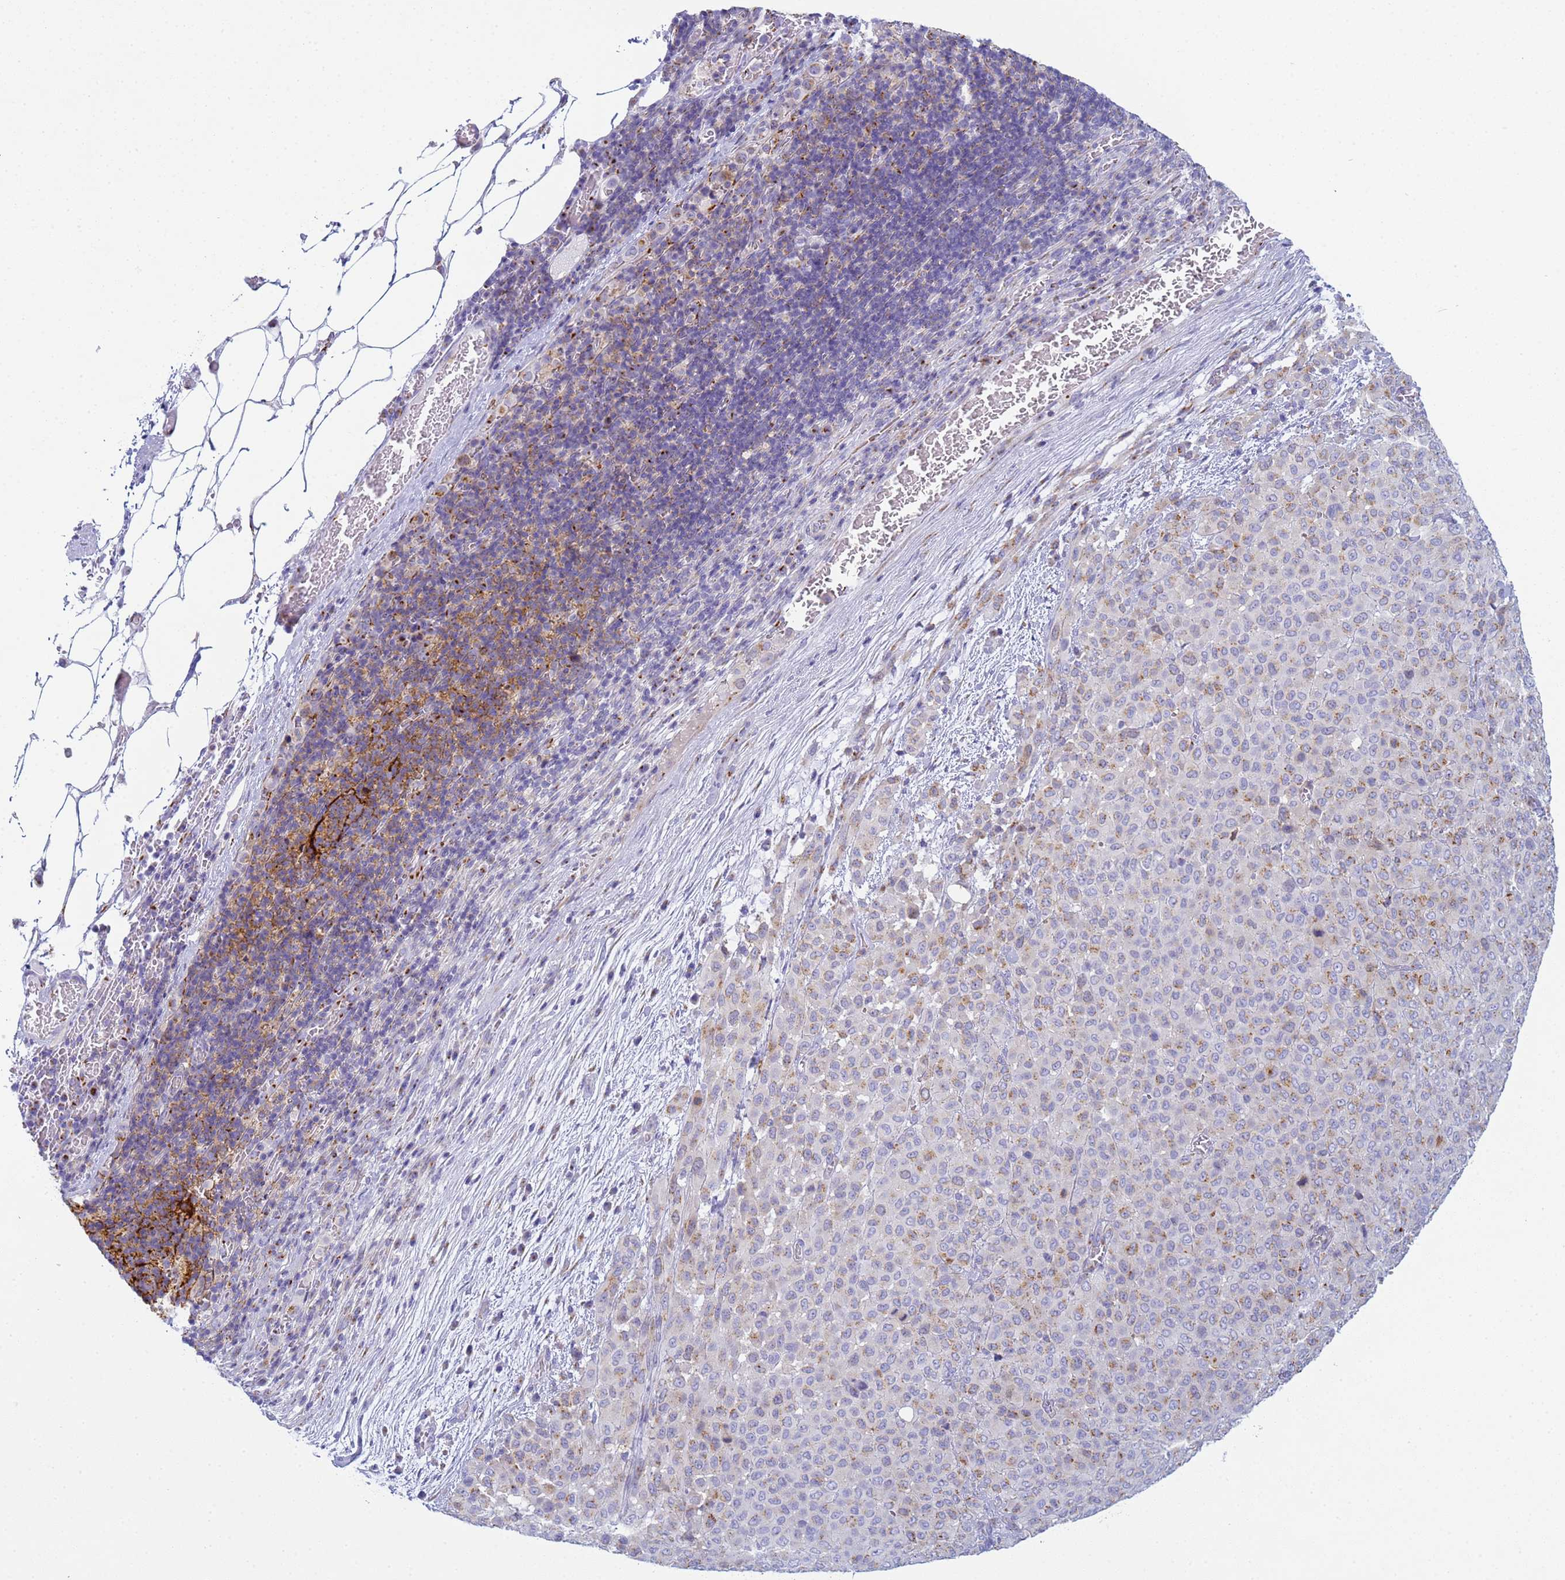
{"staining": {"intensity": "moderate", "quantity": "<25%", "location": "cytoplasmic/membranous"}, "tissue": "melanoma", "cell_type": "Tumor cells", "image_type": "cancer", "snomed": [{"axis": "morphology", "description": "Malignant melanoma, Metastatic site"}, {"axis": "topography", "description": "Skin"}], "caption": "Protein expression by immunohistochemistry (IHC) displays moderate cytoplasmic/membranous staining in about <25% of tumor cells in malignant melanoma (metastatic site). The staining was performed using DAB, with brown indicating positive protein expression. Nuclei are stained blue with hematoxylin.", "gene": "CR1", "patient": {"sex": "female", "age": 81}}